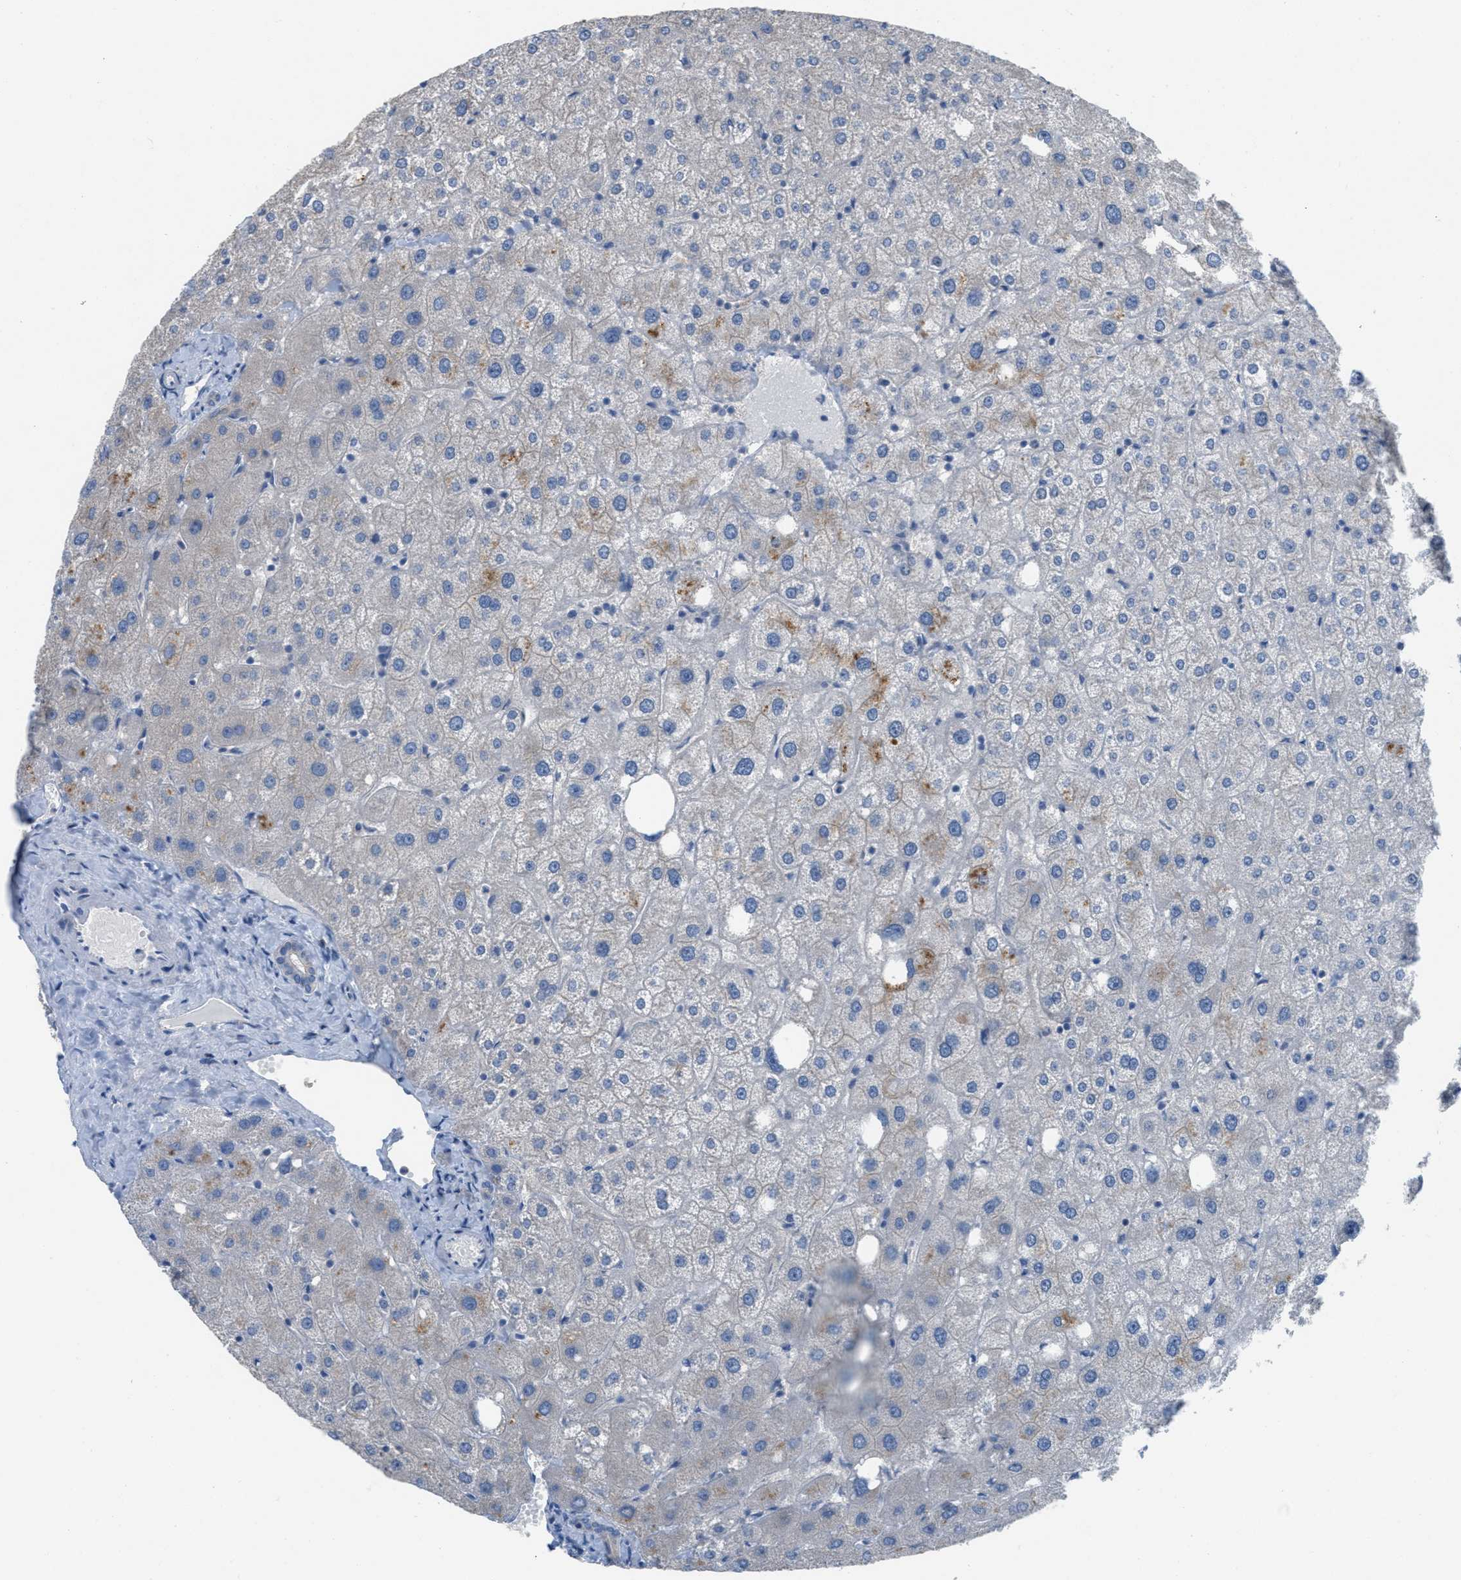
{"staining": {"intensity": "negative", "quantity": "none", "location": "none"}, "tissue": "liver", "cell_type": "Cholangiocytes", "image_type": "normal", "snomed": [{"axis": "morphology", "description": "Normal tissue, NOS"}, {"axis": "topography", "description": "Liver"}], "caption": "This is an immunohistochemistry micrograph of normal liver. There is no positivity in cholangiocytes.", "gene": "UBA5", "patient": {"sex": "male", "age": 73}}